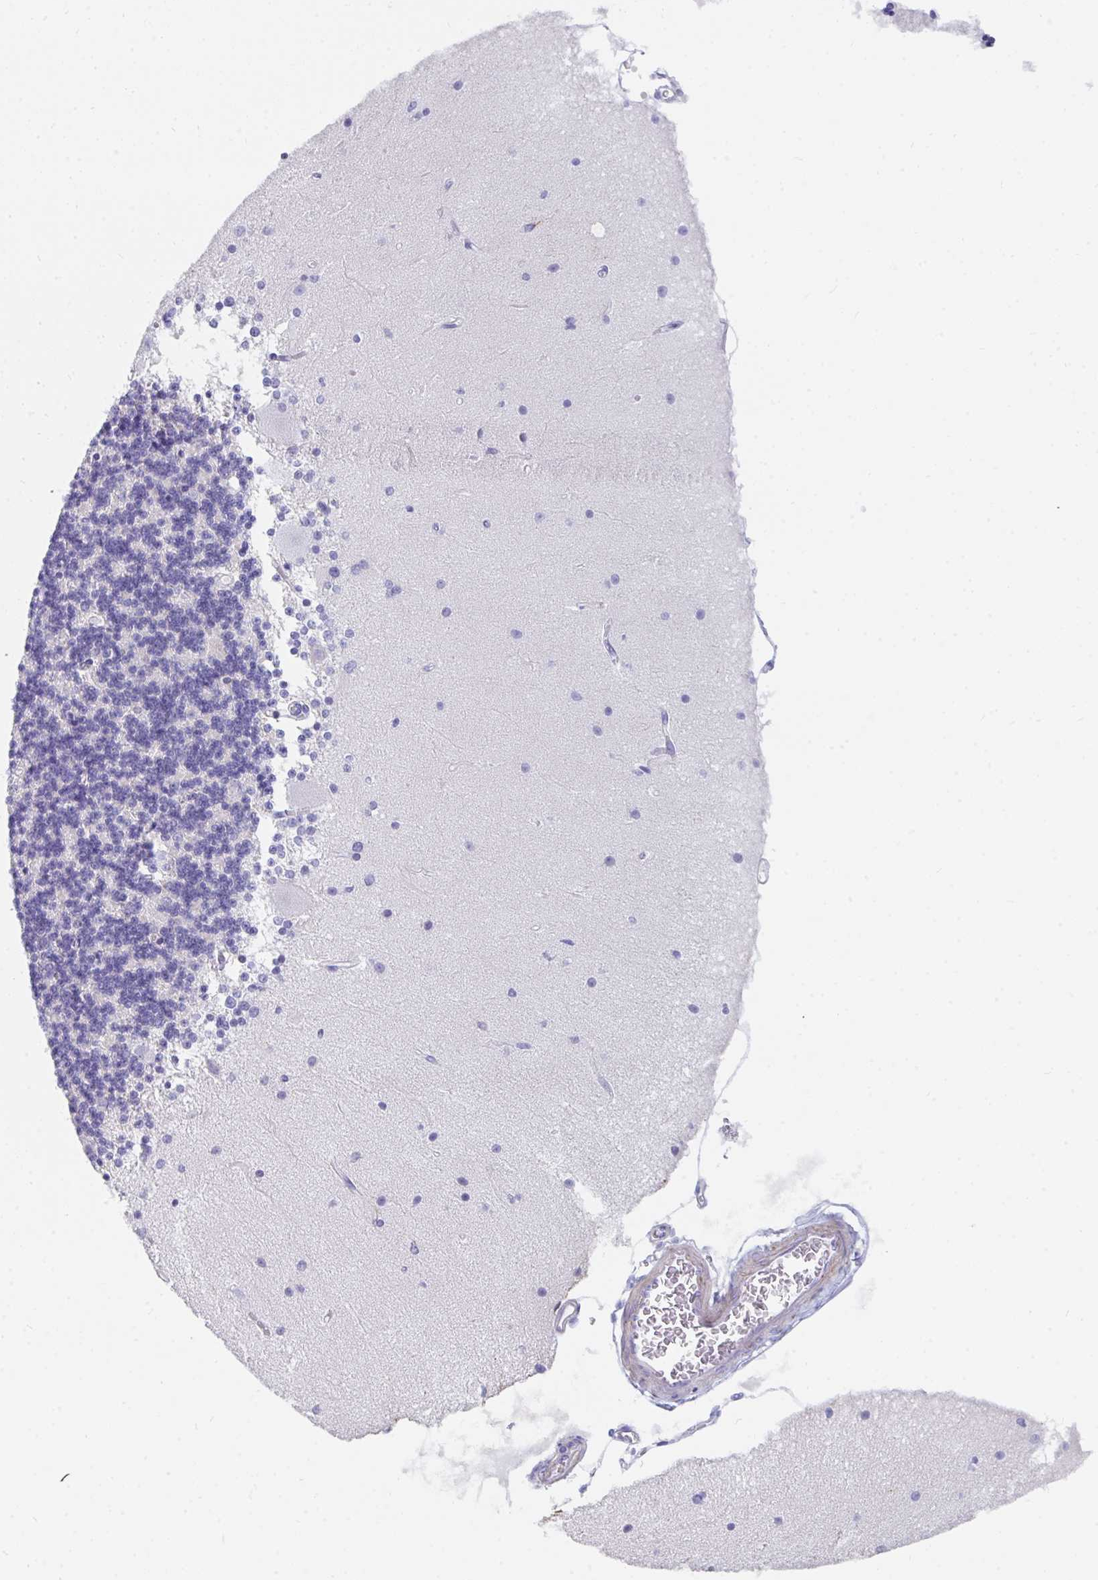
{"staining": {"intensity": "negative", "quantity": "none", "location": "none"}, "tissue": "cerebellum", "cell_type": "Cells in granular layer", "image_type": "normal", "snomed": [{"axis": "morphology", "description": "Normal tissue, NOS"}, {"axis": "topography", "description": "Cerebellum"}], "caption": "This is a image of IHC staining of unremarkable cerebellum, which shows no positivity in cells in granular layer. (DAB immunohistochemistry (IHC) visualized using brightfield microscopy, high magnification).", "gene": "CD7", "patient": {"sex": "female", "age": 54}}